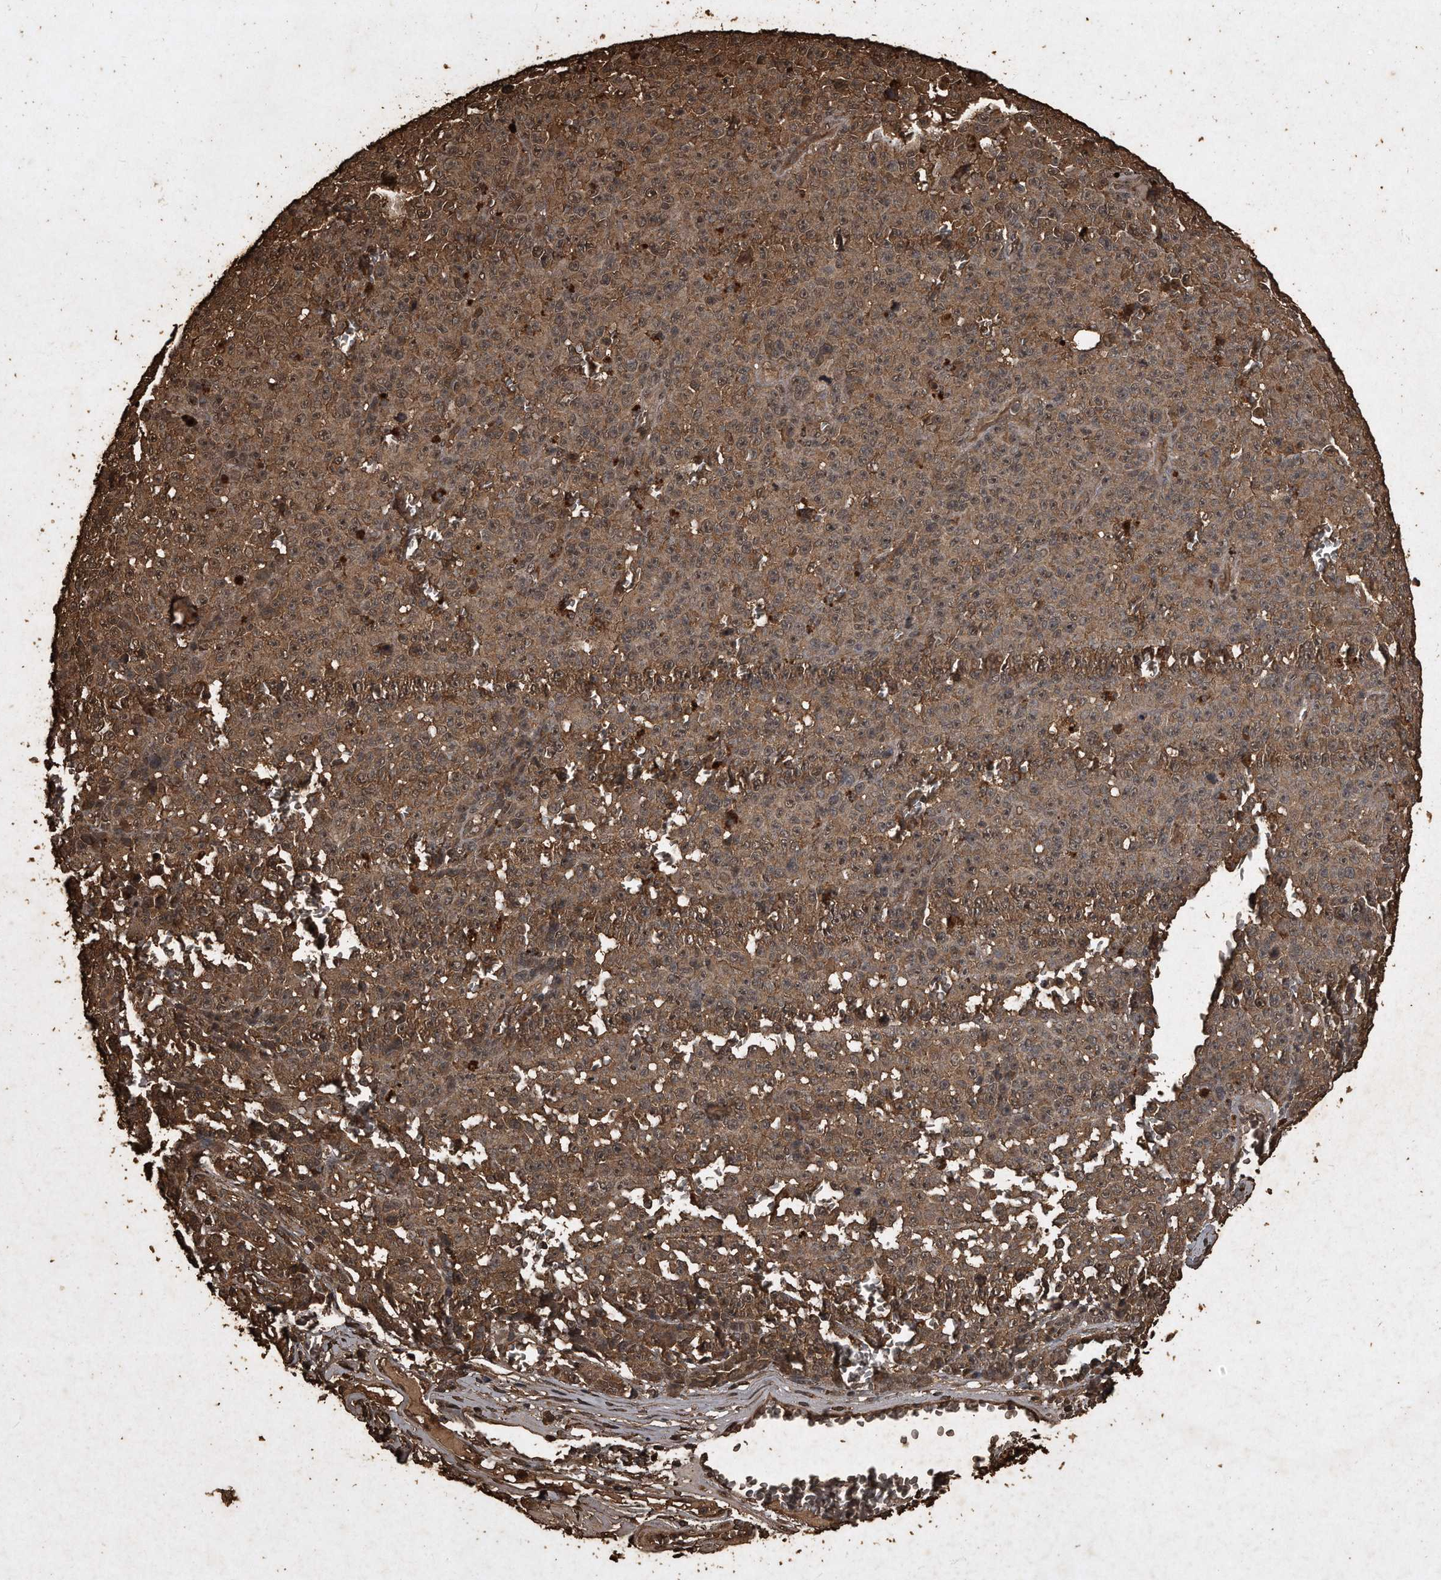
{"staining": {"intensity": "weak", "quantity": ">75%", "location": "cytoplasmic/membranous"}, "tissue": "melanoma", "cell_type": "Tumor cells", "image_type": "cancer", "snomed": [{"axis": "morphology", "description": "Malignant melanoma, NOS"}, {"axis": "topography", "description": "Skin"}], "caption": "Immunohistochemistry (IHC) of human malignant melanoma displays low levels of weak cytoplasmic/membranous positivity in about >75% of tumor cells.", "gene": "CFLAR", "patient": {"sex": "female", "age": 82}}